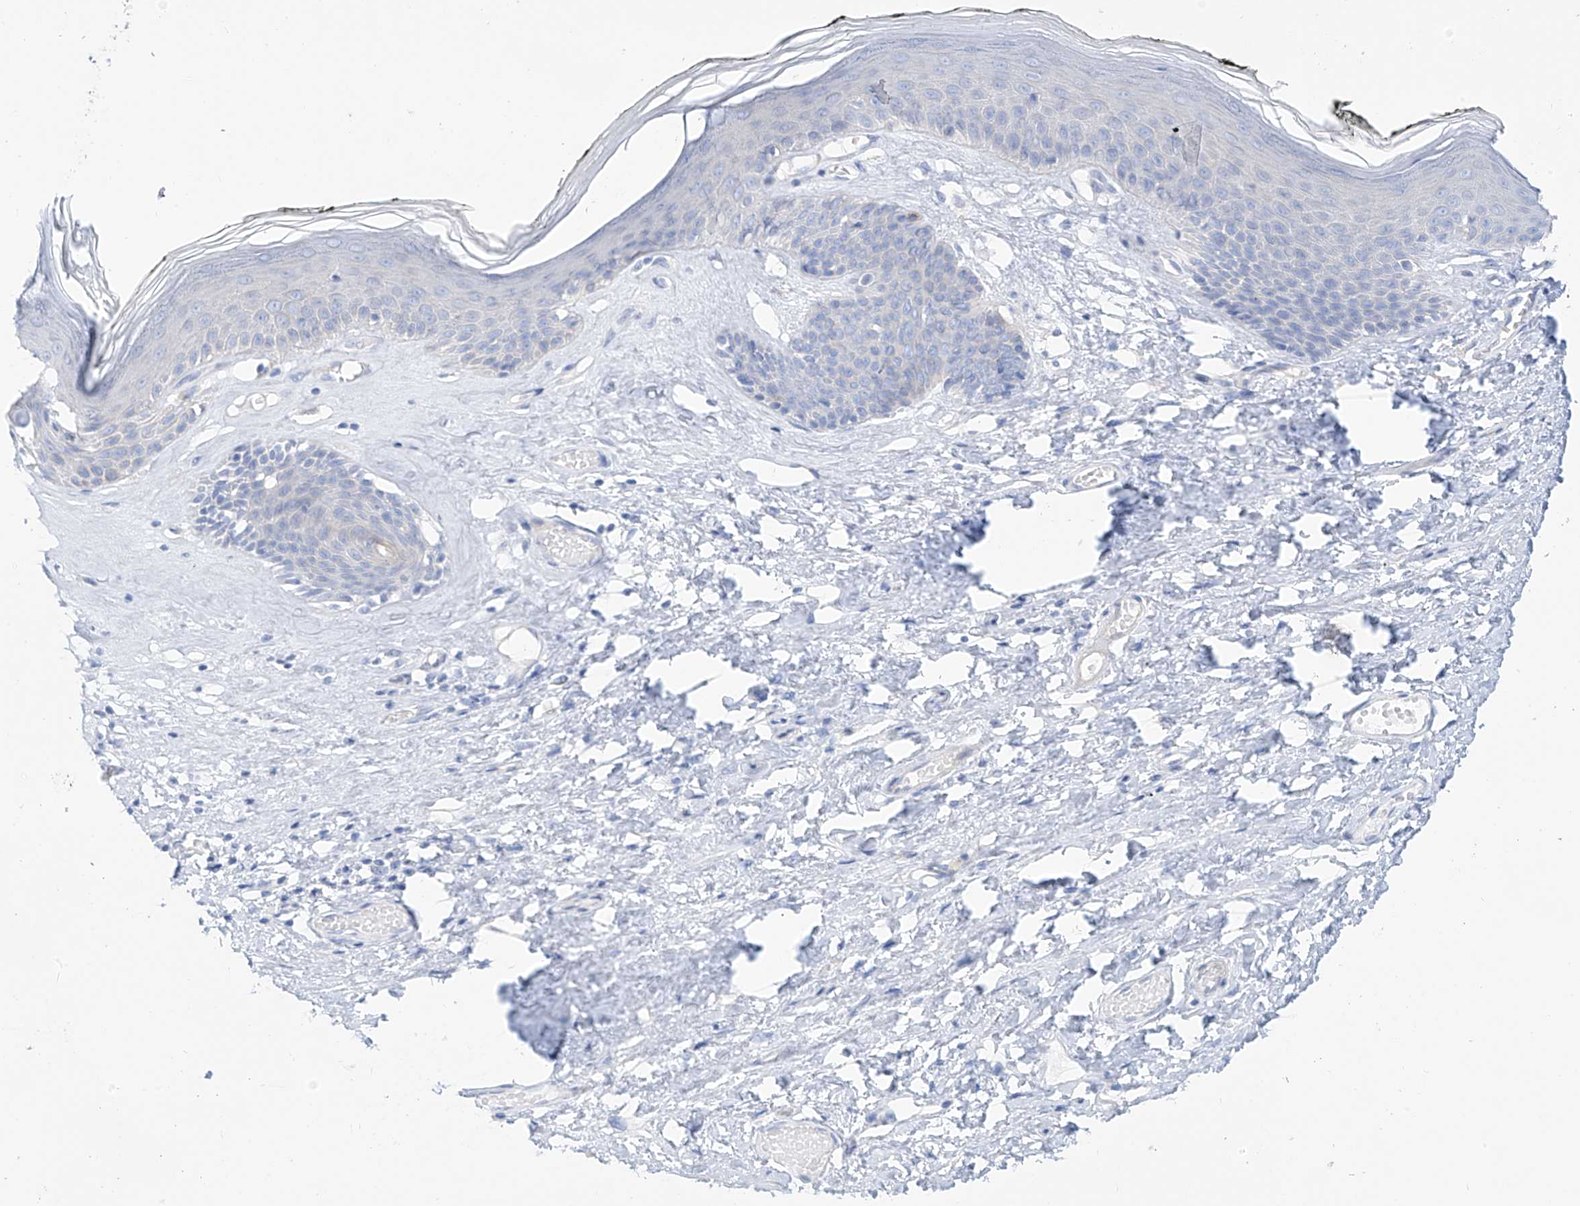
{"staining": {"intensity": "negative", "quantity": "none", "location": "none"}, "tissue": "skin", "cell_type": "Epidermal cells", "image_type": "normal", "snomed": [{"axis": "morphology", "description": "Normal tissue, NOS"}, {"axis": "morphology", "description": "Inflammation, NOS"}, {"axis": "topography", "description": "Vulva"}], "caption": "This photomicrograph is of benign skin stained with immunohistochemistry to label a protein in brown with the nuclei are counter-stained blue. There is no expression in epidermal cells.", "gene": "PIK3C2B", "patient": {"sex": "female", "age": 84}}